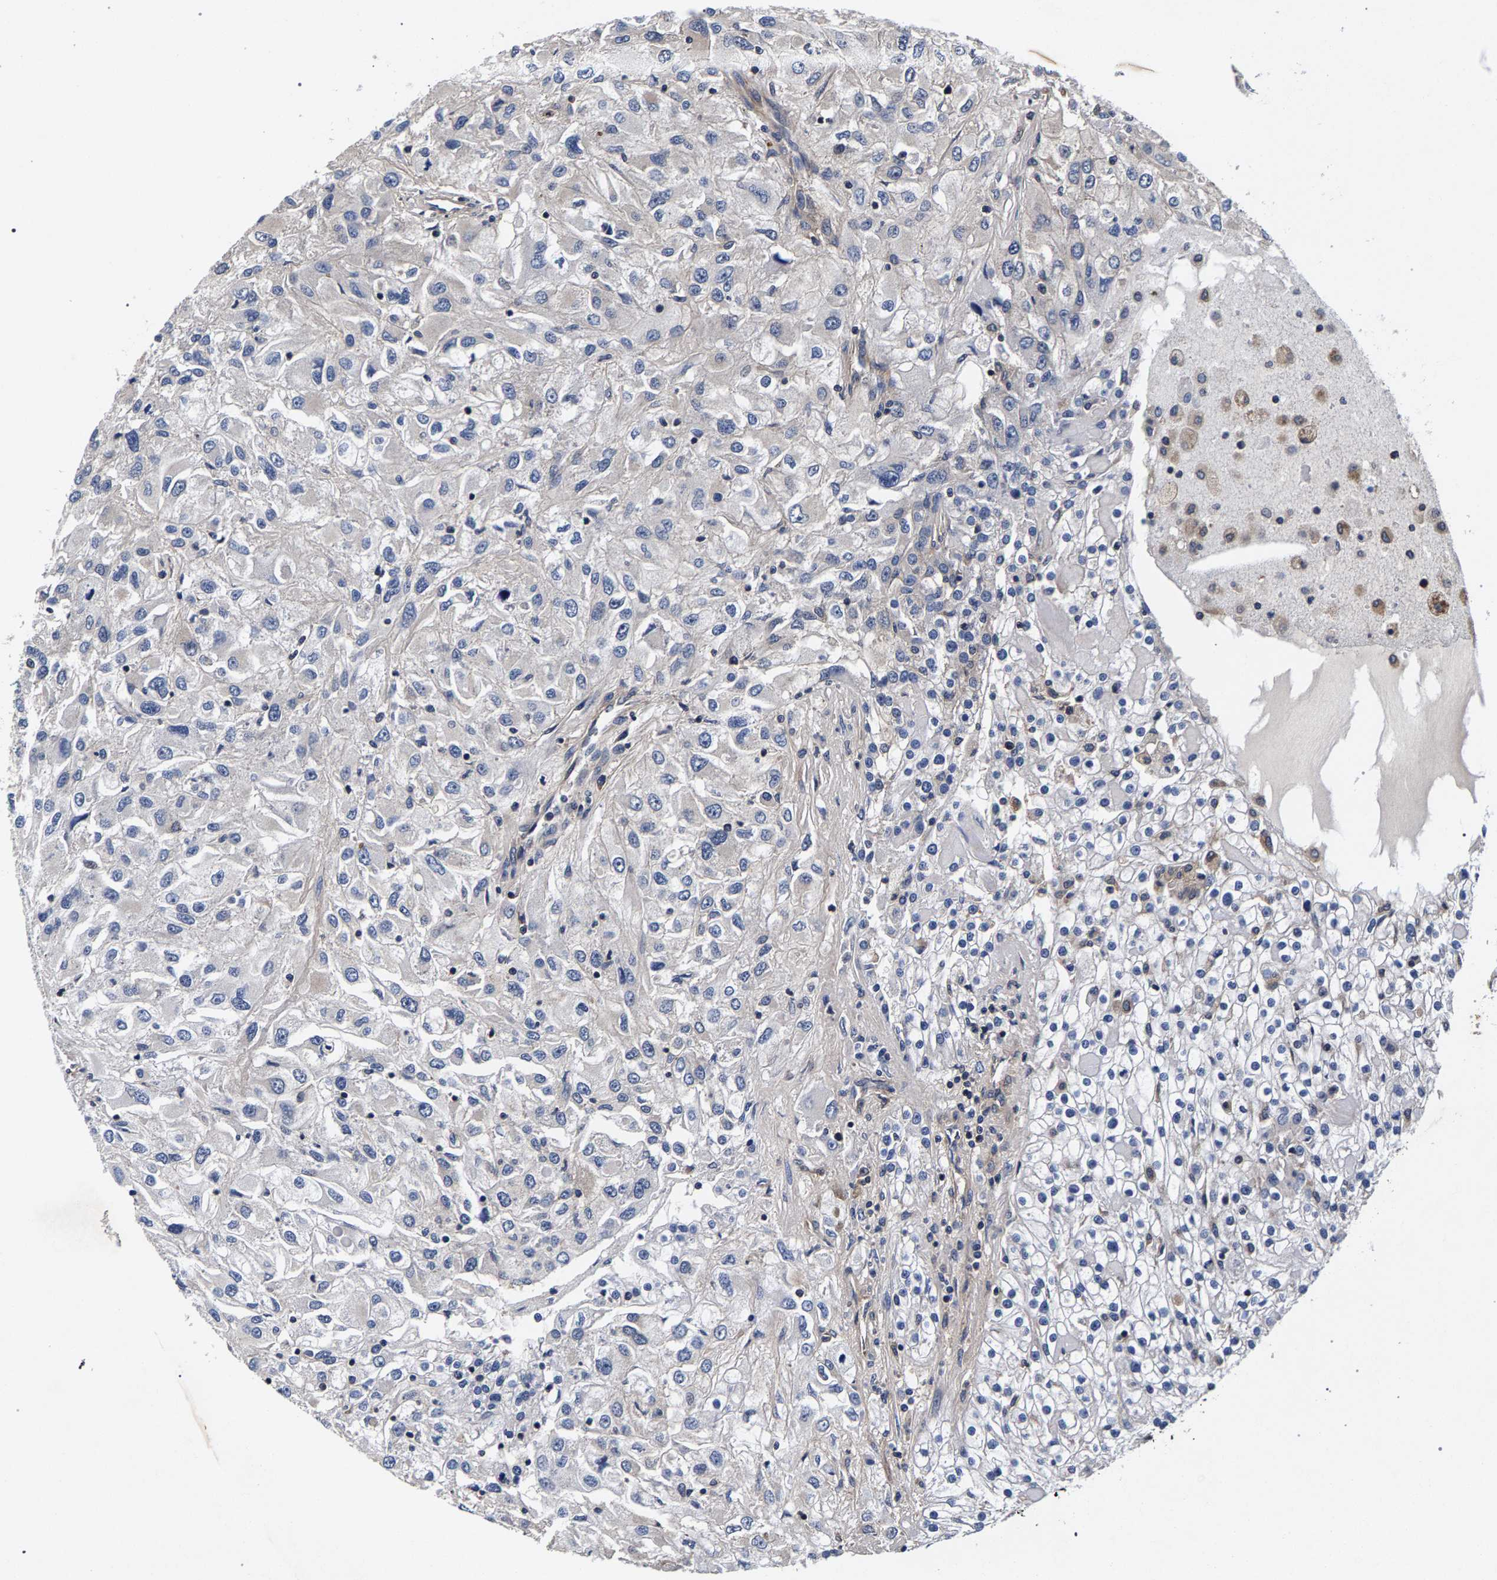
{"staining": {"intensity": "negative", "quantity": "none", "location": "none"}, "tissue": "renal cancer", "cell_type": "Tumor cells", "image_type": "cancer", "snomed": [{"axis": "morphology", "description": "Adenocarcinoma, NOS"}, {"axis": "topography", "description": "Kidney"}], "caption": "Human renal cancer (adenocarcinoma) stained for a protein using immunohistochemistry (IHC) shows no staining in tumor cells.", "gene": "MARCHF7", "patient": {"sex": "female", "age": 52}}